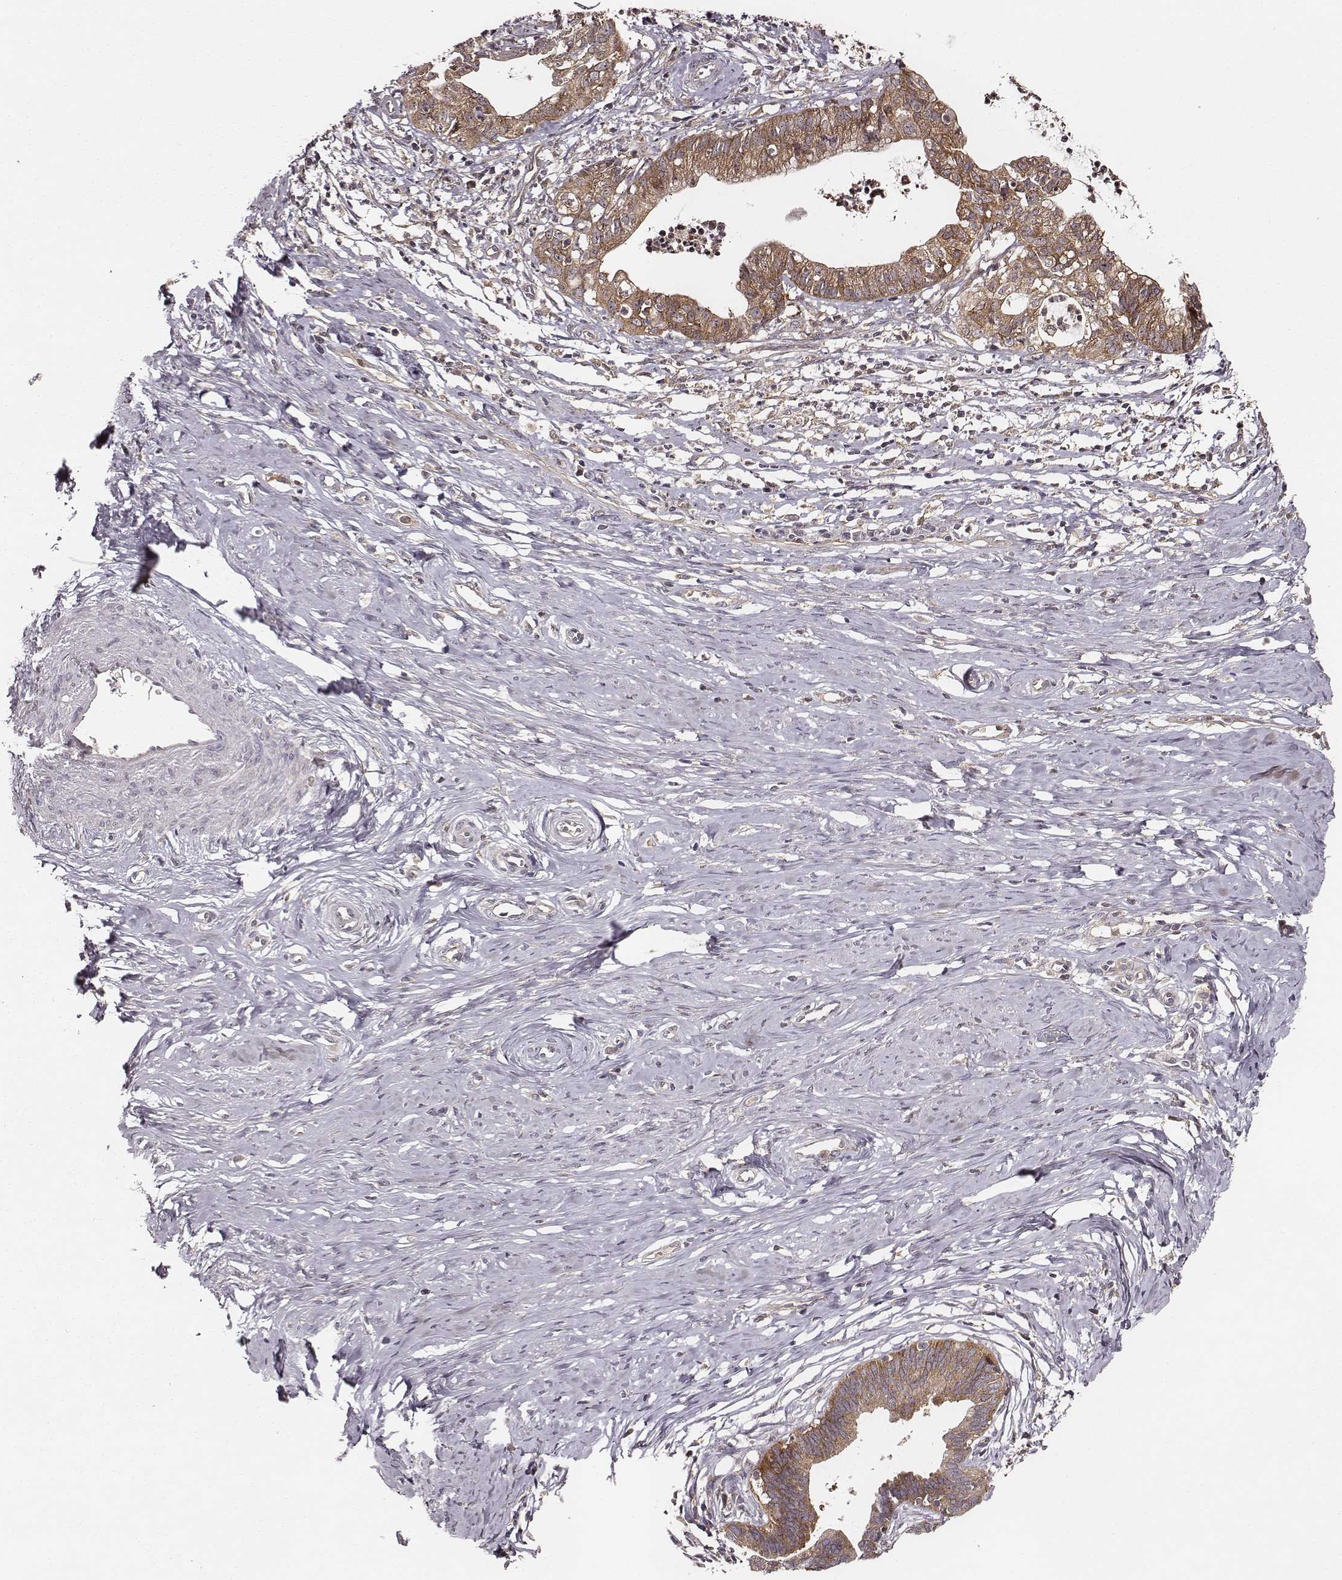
{"staining": {"intensity": "moderate", "quantity": ">75%", "location": "cytoplasmic/membranous"}, "tissue": "cervical cancer", "cell_type": "Tumor cells", "image_type": "cancer", "snomed": [{"axis": "morphology", "description": "Normal tissue, NOS"}, {"axis": "morphology", "description": "Adenocarcinoma, NOS"}, {"axis": "topography", "description": "Cervix"}], "caption": "This is a histology image of IHC staining of adenocarcinoma (cervical), which shows moderate positivity in the cytoplasmic/membranous of tumor cells.", "gene": "VPS26A", "patient": {"sex": "female", "age": 38}}